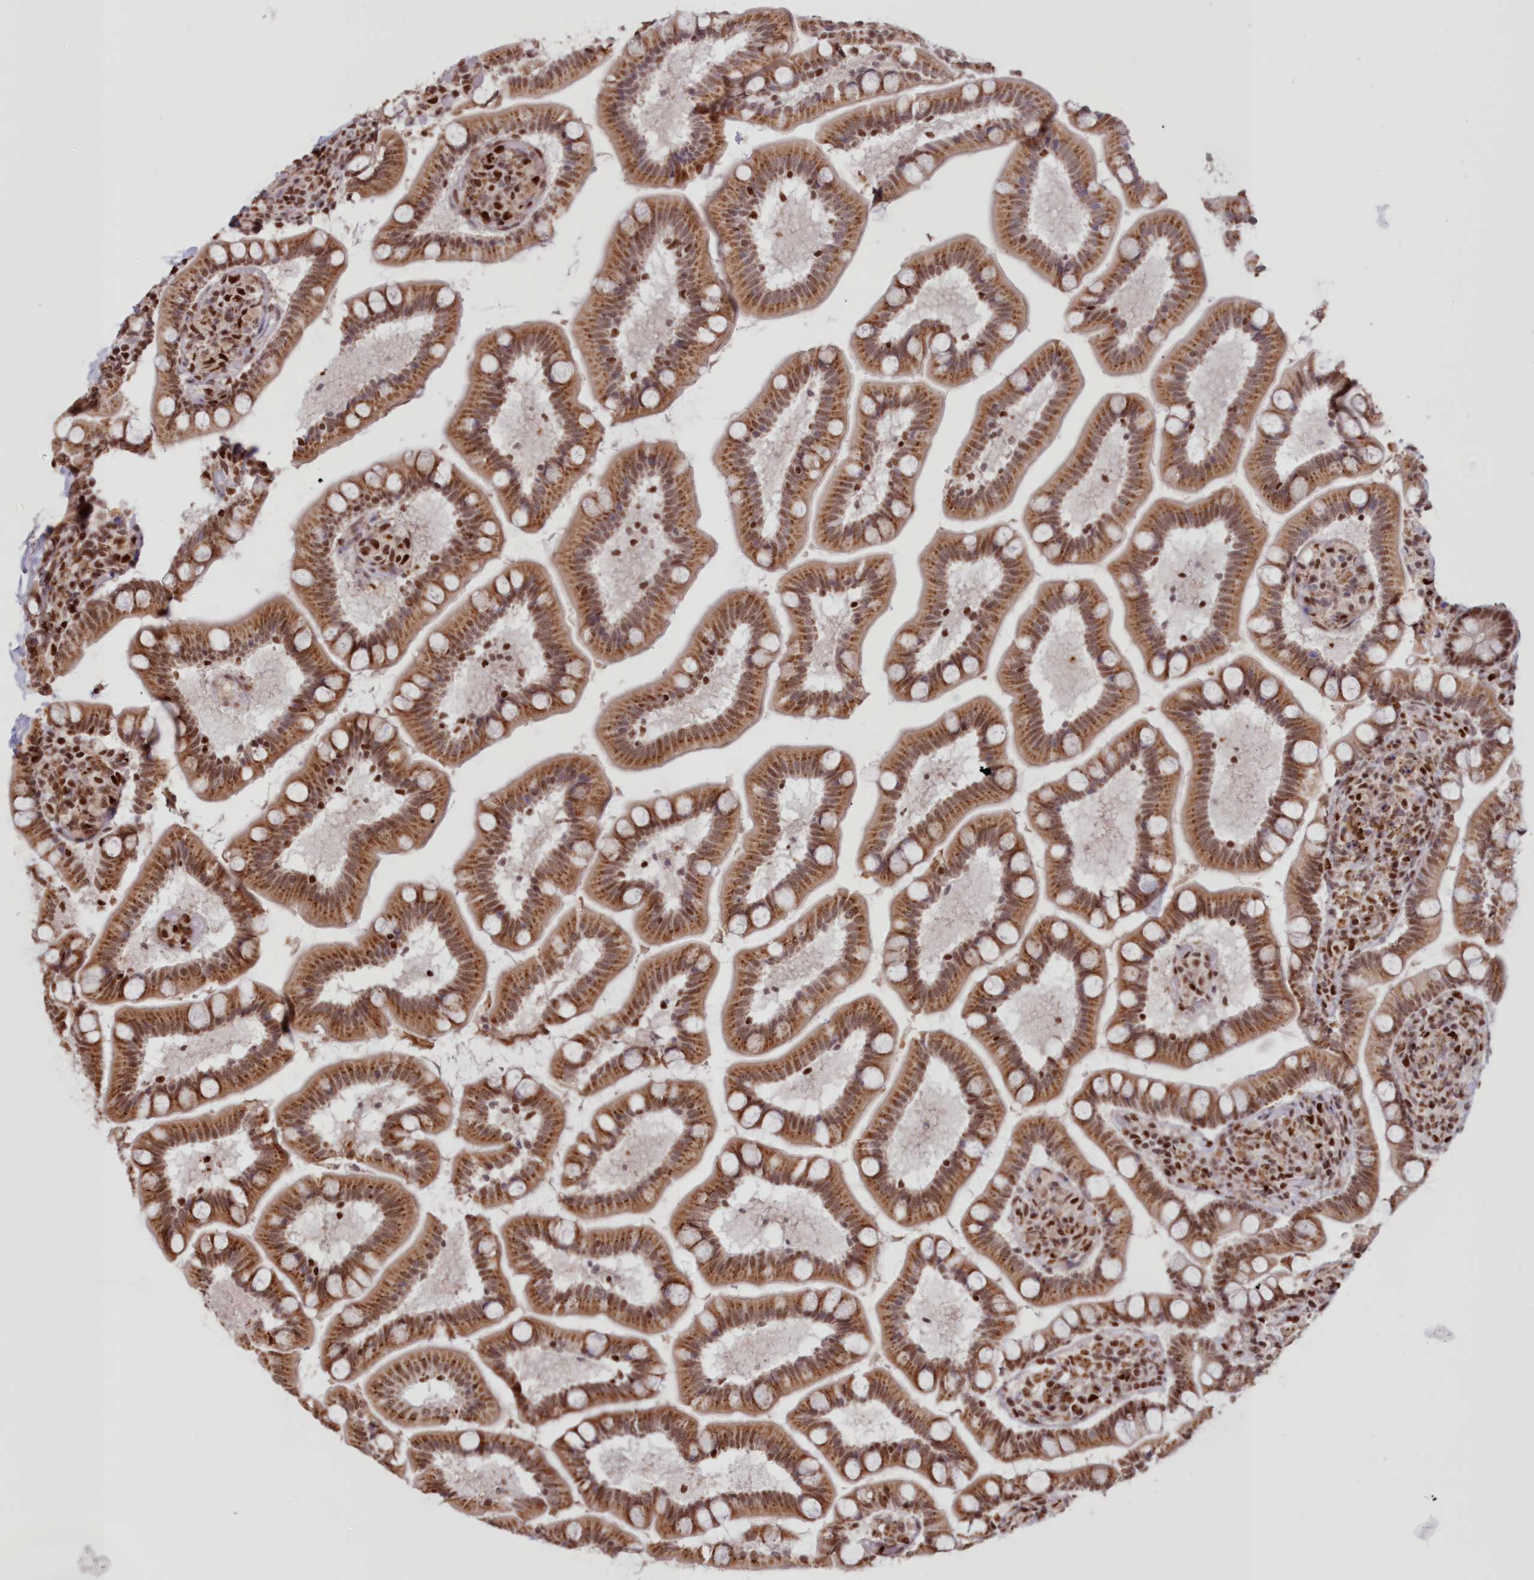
{"staining": {"intensity": "moderate", "quantity": ">75%", "location": "cytoplasmic/membranous,nuclear"}, "tissue": "small intestine", "cell_type": "Glandular cells", "image_type": "normal", "snomed": [{"axis": "morphology", "description": "Normal tissue, NOS"}, {"axis": "topography", "description": "Small intestine"}], "caption": "An IHC image of benign tissue is shown. Protein staining in brown highlights moderate cytoplasmic/membranous,nuclear positivity in small intestine within glandular cells. (DAB (3,3'-diaminobenzidine) IHC, brown staining for protein, blue staining for nuclei).", "gene": "POLR2B", "patient": {"sex": "female", "age": 64}}